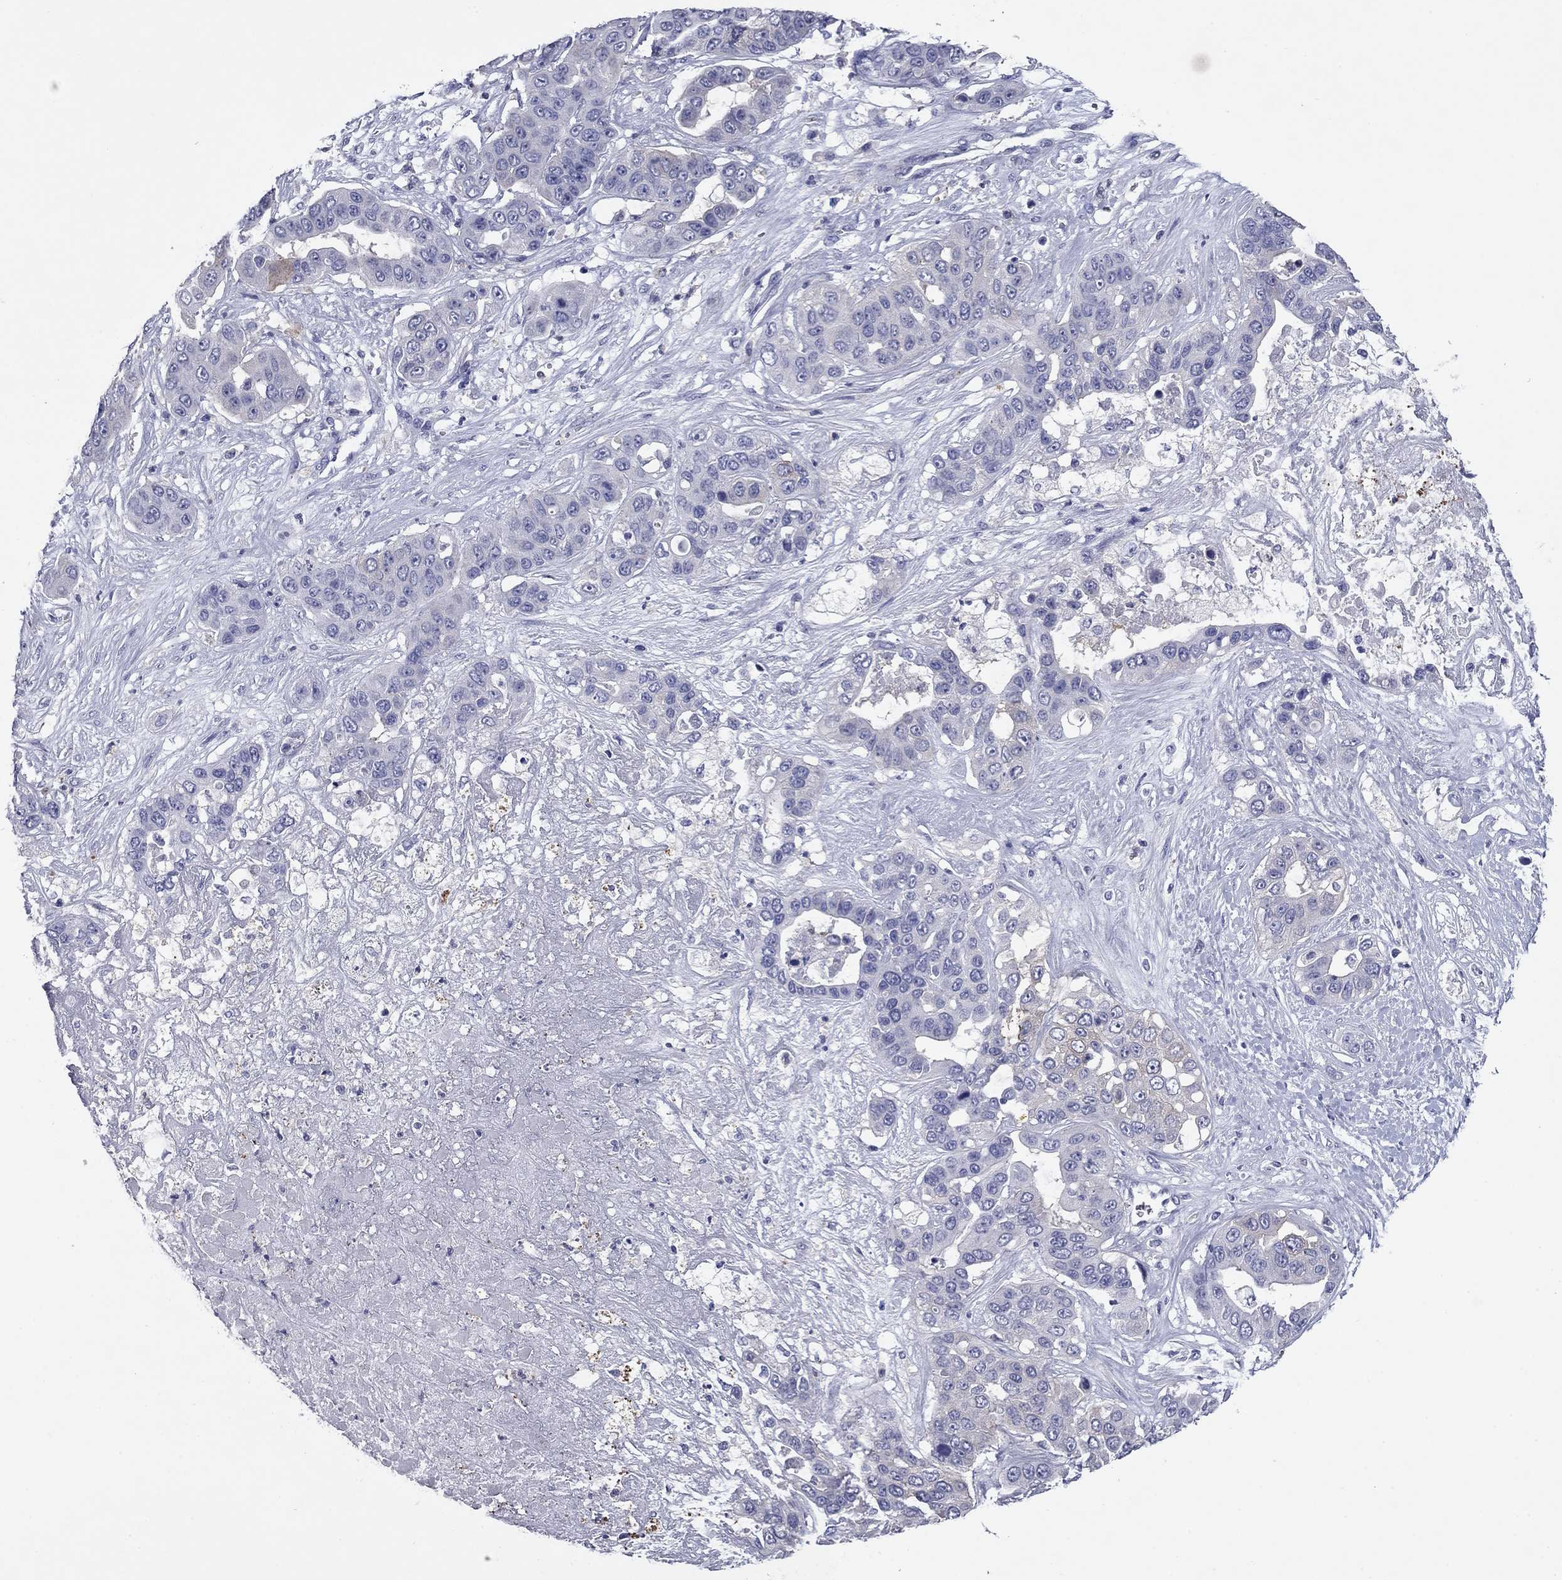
{"staining": {"intensity": "weak", "quantity": "25%-75%", "location": "cytoplasmic/membranous"}, "tissue": "liver cancer", "cell_type": "Tumor cells", "image_type": "cancer", "snomed": [{"axis": "morphology", "description": "Cholangiocarcinoma"}, {"axis": "topography", "description": "Liver"}], "caption": "Tumor cells exhibit low levels of weak cytoplasmic/membranous expression in about 25%-75% of cells in liver cancer (cholangiocarcinoma). The staining was performed using DAB to visualize the protein expression in brown, while the nuclei were stained in blue with hematoxylin (Magnification: 20x).", "gene": "CFAP119", "patient": {"sex": "female", "age": 52}}